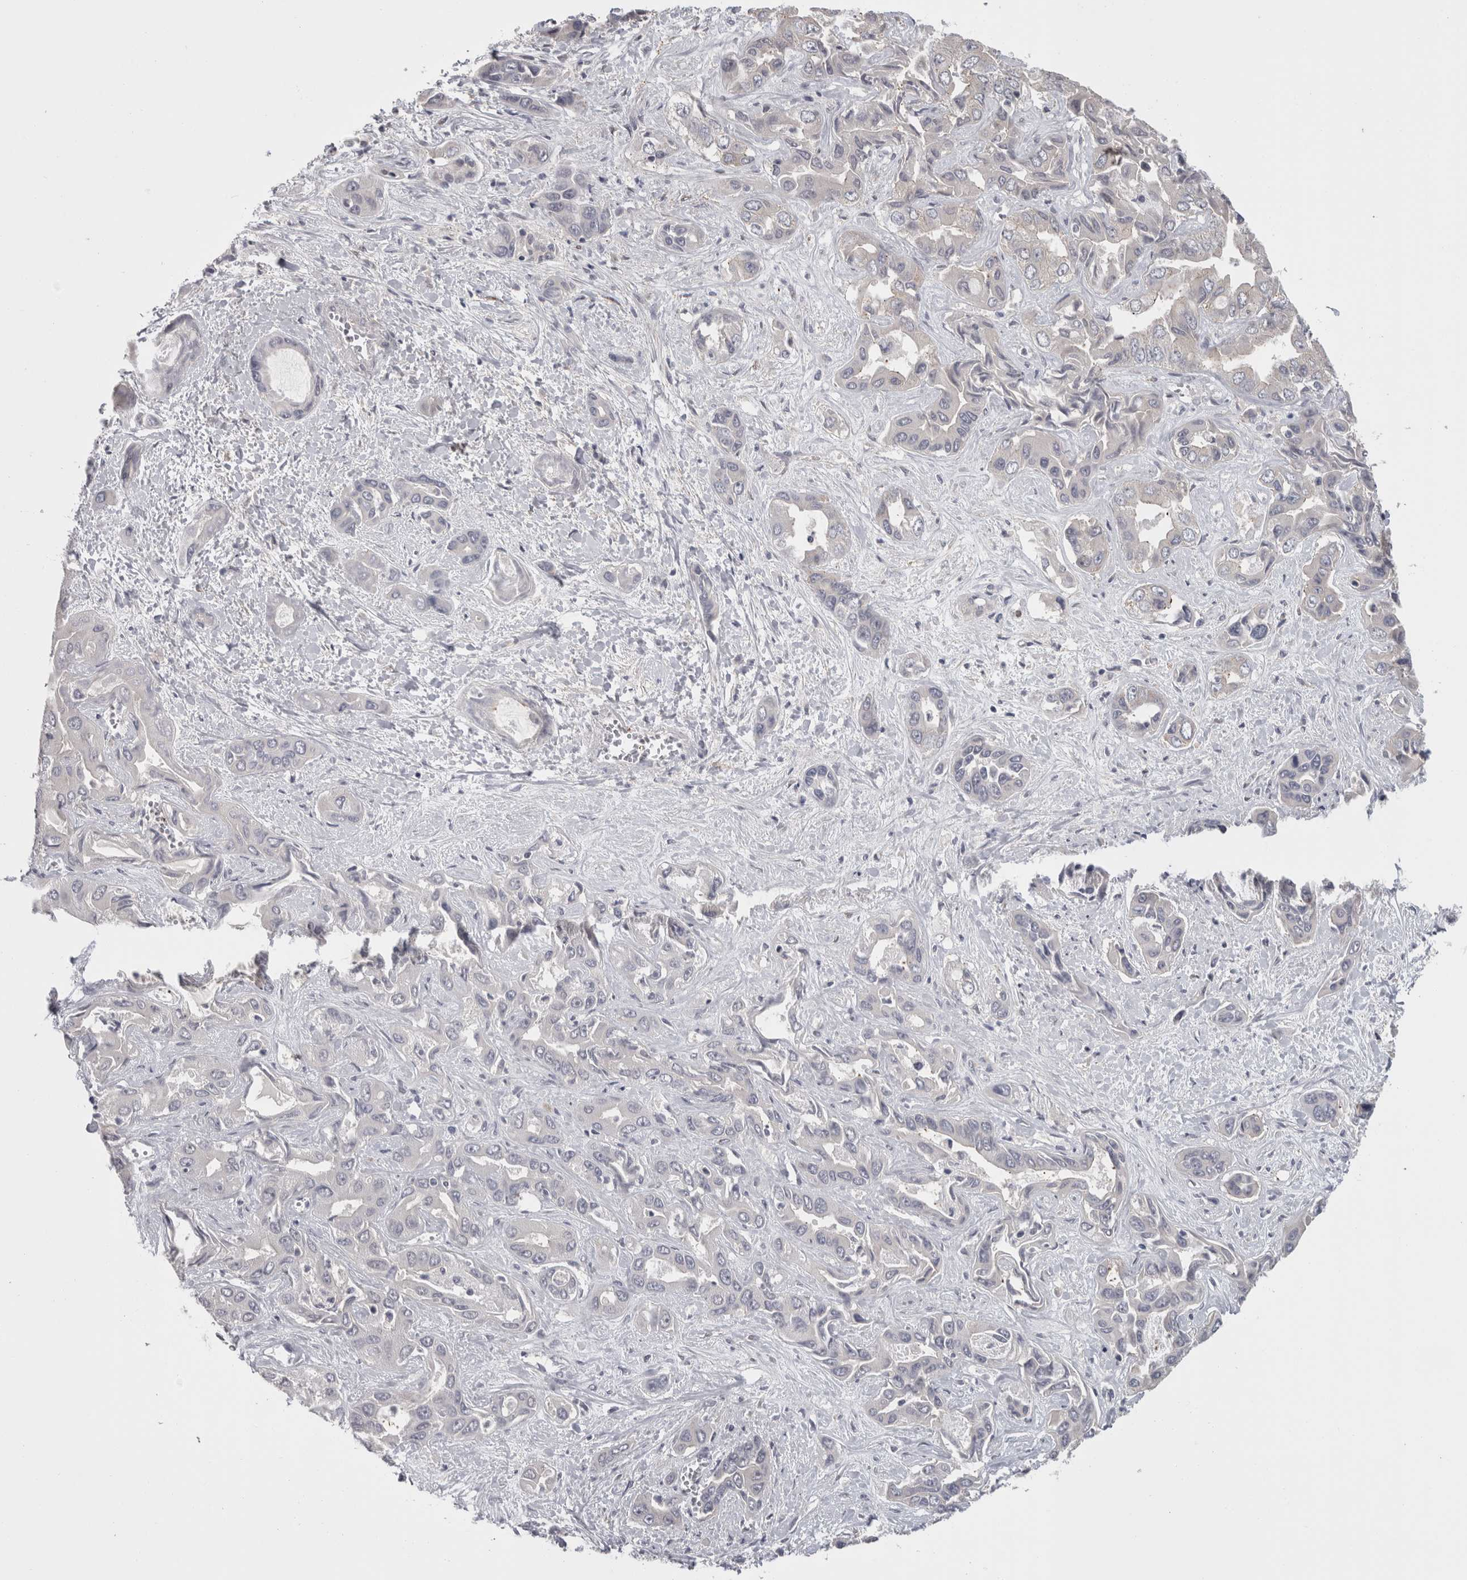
{"staining": {"intensity": "negative", "quantity": "none", "location": "none"}, "tissue": "liver cancer", "cell_type": "Tumor cells", "image_type": "cancer", "snomed": [{"axis": "morphology", "description": "Cholangiocarcinoma"}, {"axis": "topography", "description": "Liver"}], "caption": "The immunohistochemistry micrograph has no significant positivity in tumor cells of liver cancer (cholangiocarcinoma) tissue. (Immunohistochemistry (ihc), brightfield microscopy, high magnification).", "gene": "RMDN1", "patient": {"sex": "female", "age": 52}}